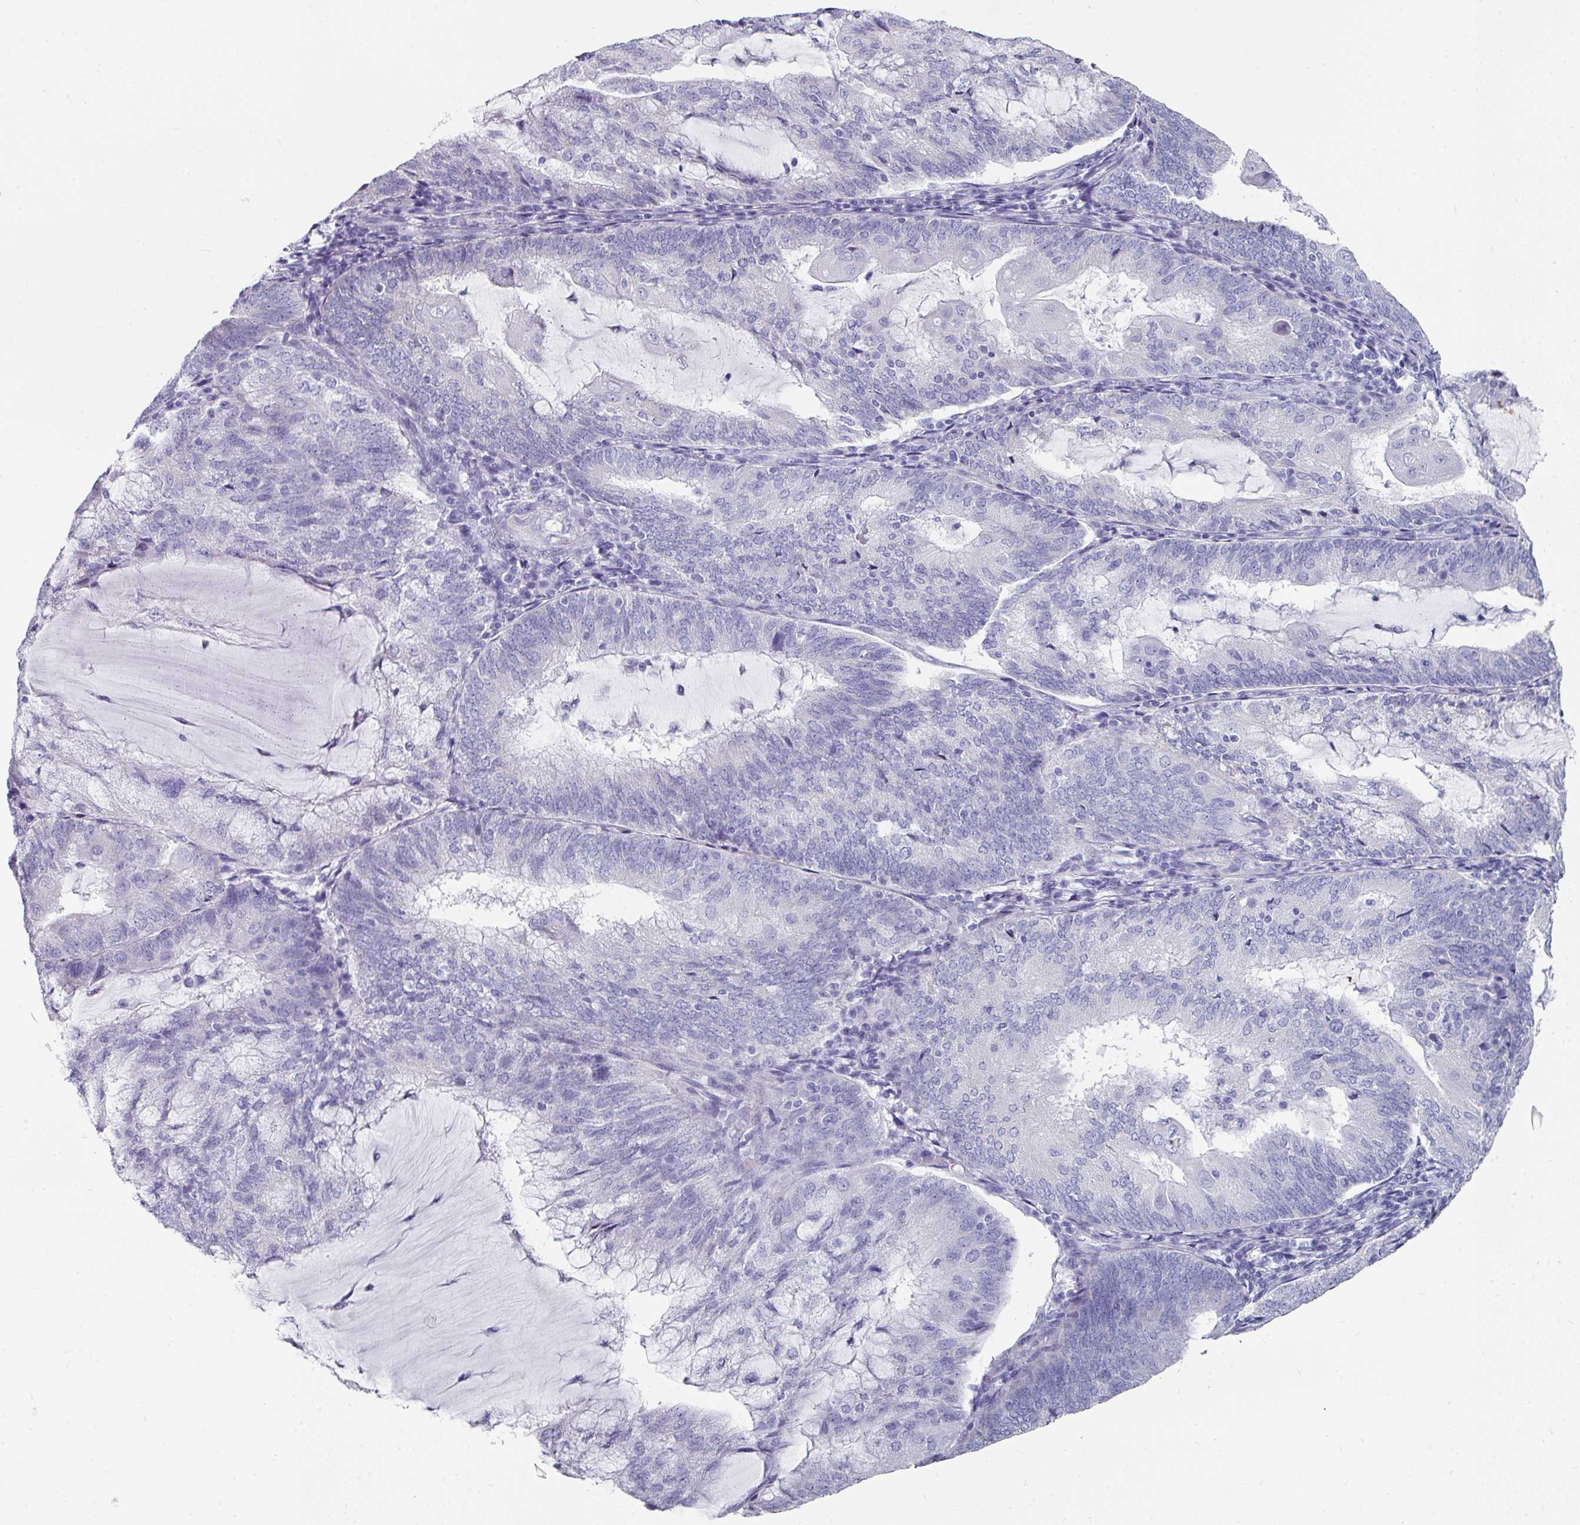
{"staining": {"intensity": "negative", "quantity": "none", "location": "none"}, "tissue": "endometrial cancer", "cell_type": "Tumor cells", "image_type": "cancer", "snomed": [{"axis": "morphology", "description": "Adenocarcinoma, NOS"}, {"axis": "topography", "description": "Endometrium"}], "caption": "Tumor cells are negative for brown protein staining in endometrial adenocarcinoma. Nuclei are stained in blue.", "gene": "SETBP1", "patient": {"sex": "female", "age": 81}}